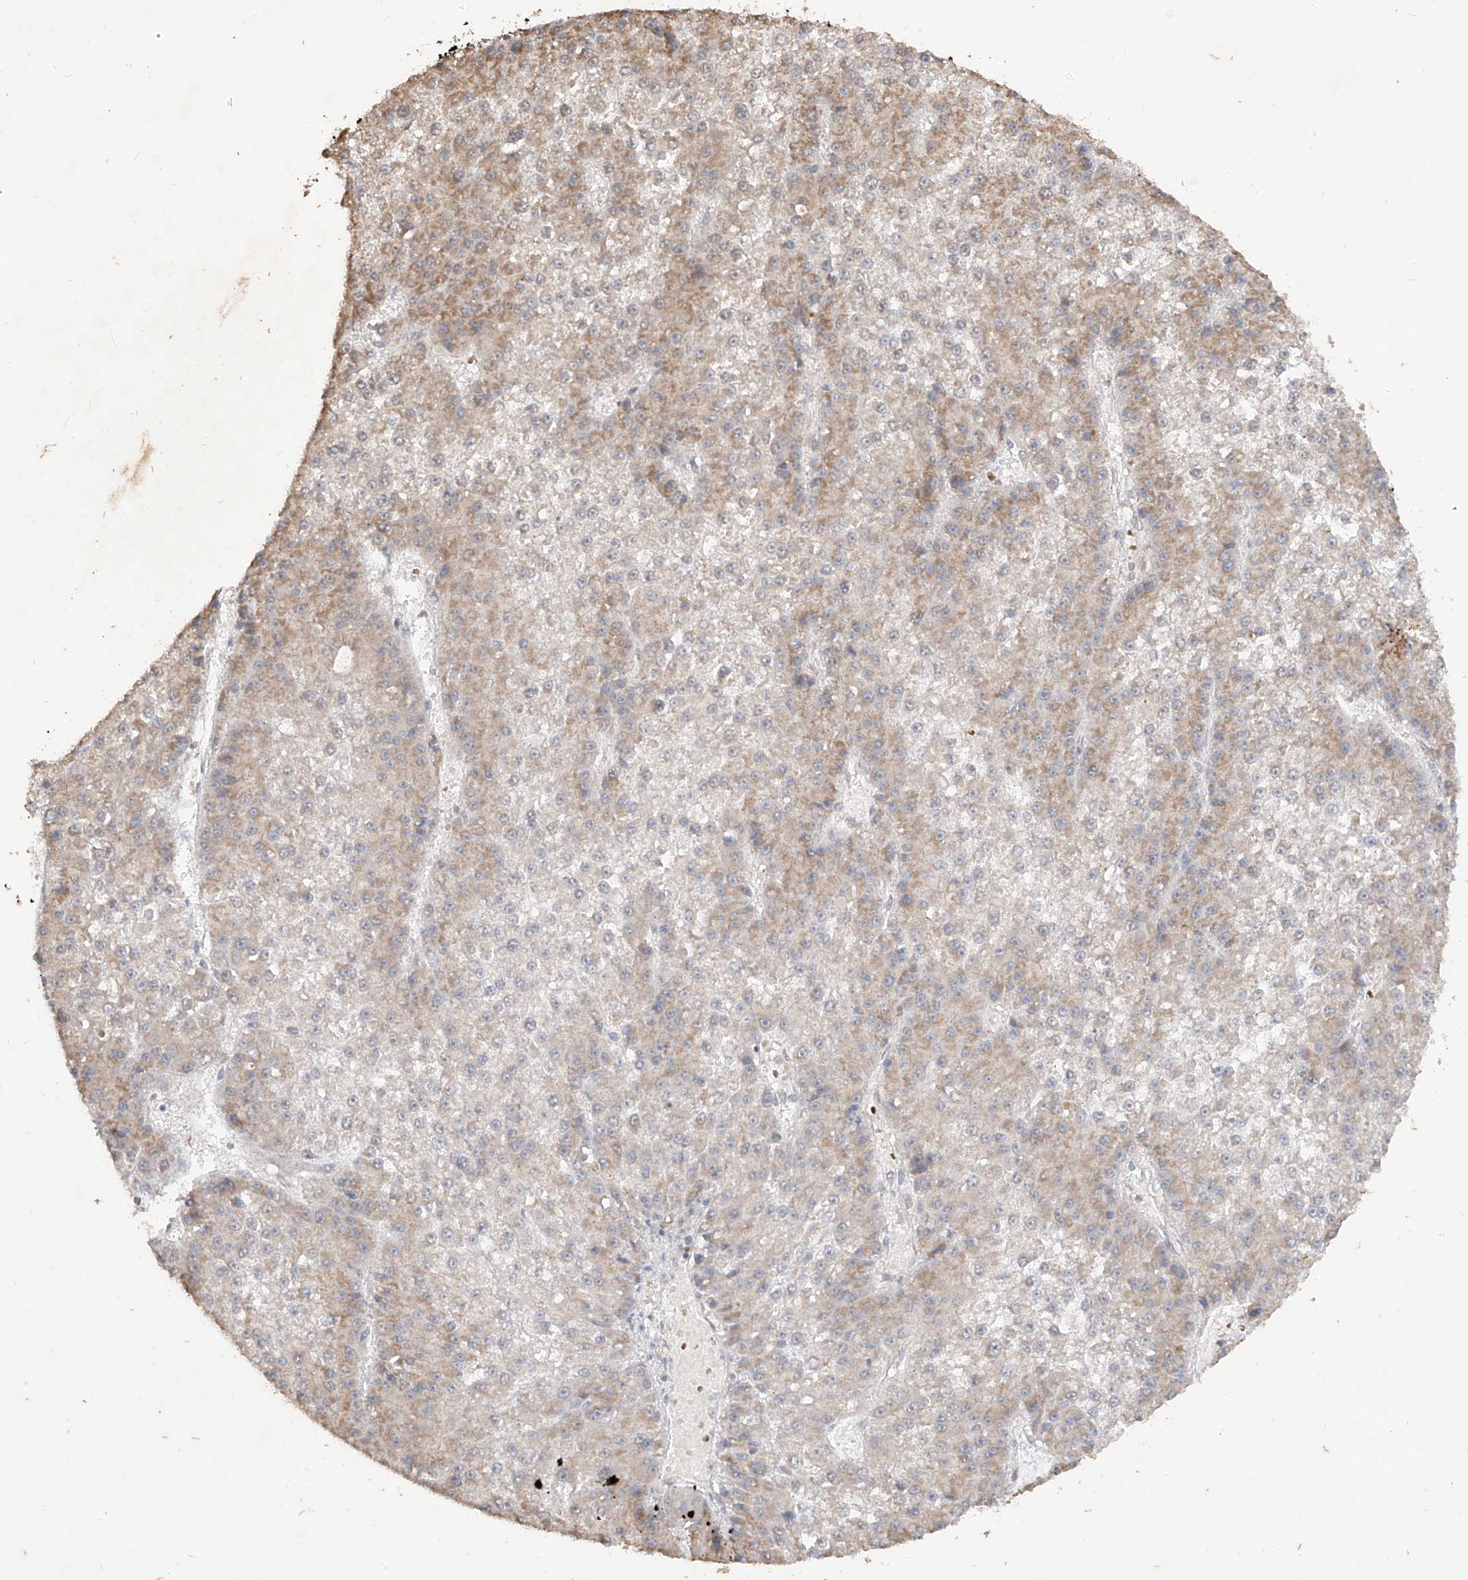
{"staining": {"intensity": "weak", "quantity": ">75%", "location": "cytoplasmic/membranous"}, "tissue": "liver cancer", "cell_type": "Tumor cells", "image_type": "cancer", "snomed": [{"axis": "morphology", "description": "Carcinoma, Hepatocellular, NOS"}, {"axis": "topography", "description": "Liver"}], "caption": "Weak cytoplasmic/membranous expression is seen in about >75% of tumor cells in liver hepatocellular carcinoma. (Stains: DAB (3,3'-diaminobenzidine) in brown, nuclei in blue, Microscopy: brightfield microscopy at high magnification).", "gene": "MTUS2", "patient": {"sex": "female", "age": 73}}